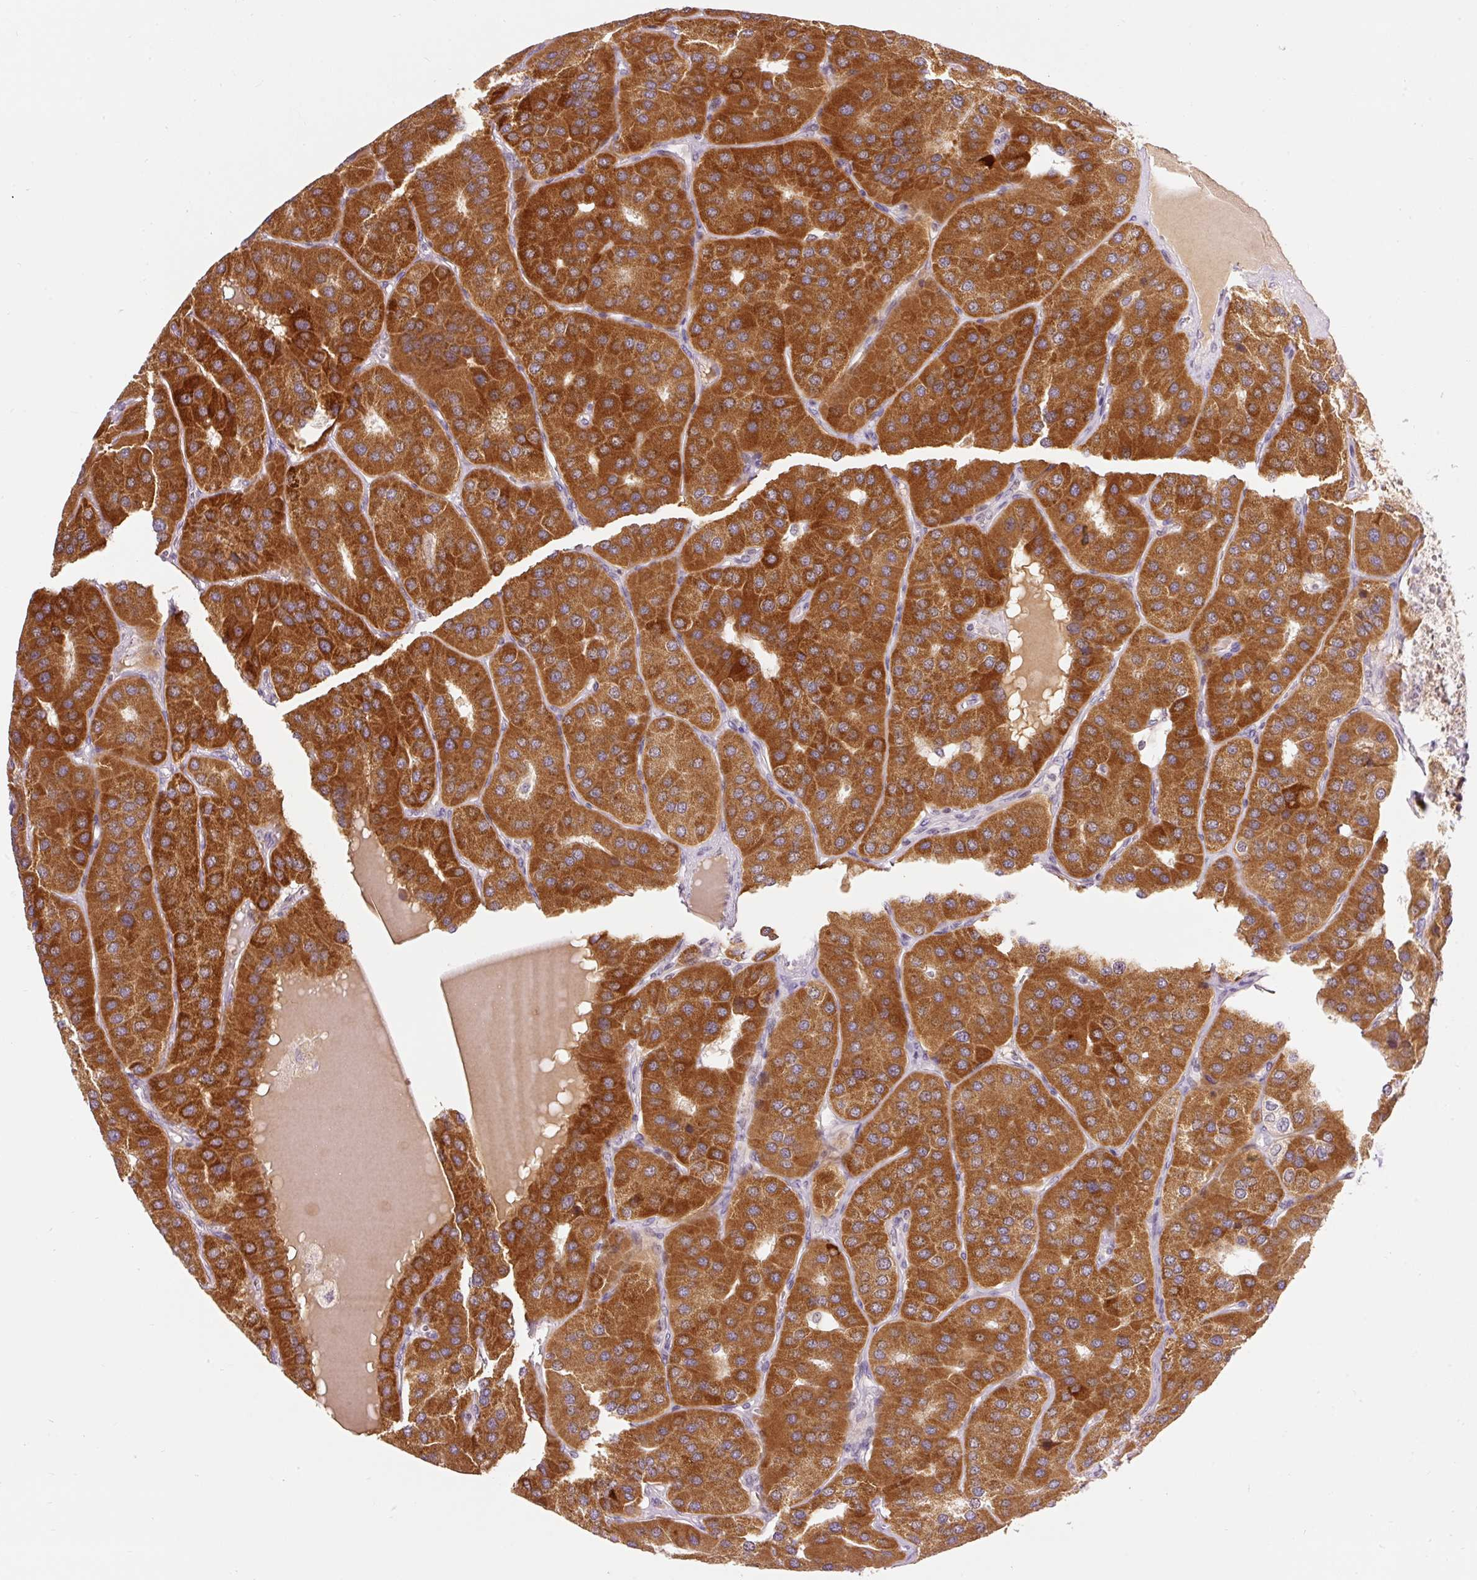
{"staining": {"intensity": "strong", "quantity": ">75%", "location": "cytoplasmic/membranous"}, "tissue": "parathyroid gland", "cell_type": "Glandular cells", "image_type": "normal", "snomed": [{"axis": "morphology", "description": "Normal tissue, NOS"}, {"axis": "morphology", "description": "Adenoma, NOS"}, {"axis": "topography", "description": "Parathyroid gland"}], "caption": "Parathyroid gland stained with a brown dye displays strong cytoplasmic/membranous positive positivity in about >75% of glandular cells.", "gene": "ABHD11", "patient": {"sex": "female", "age": 86}}